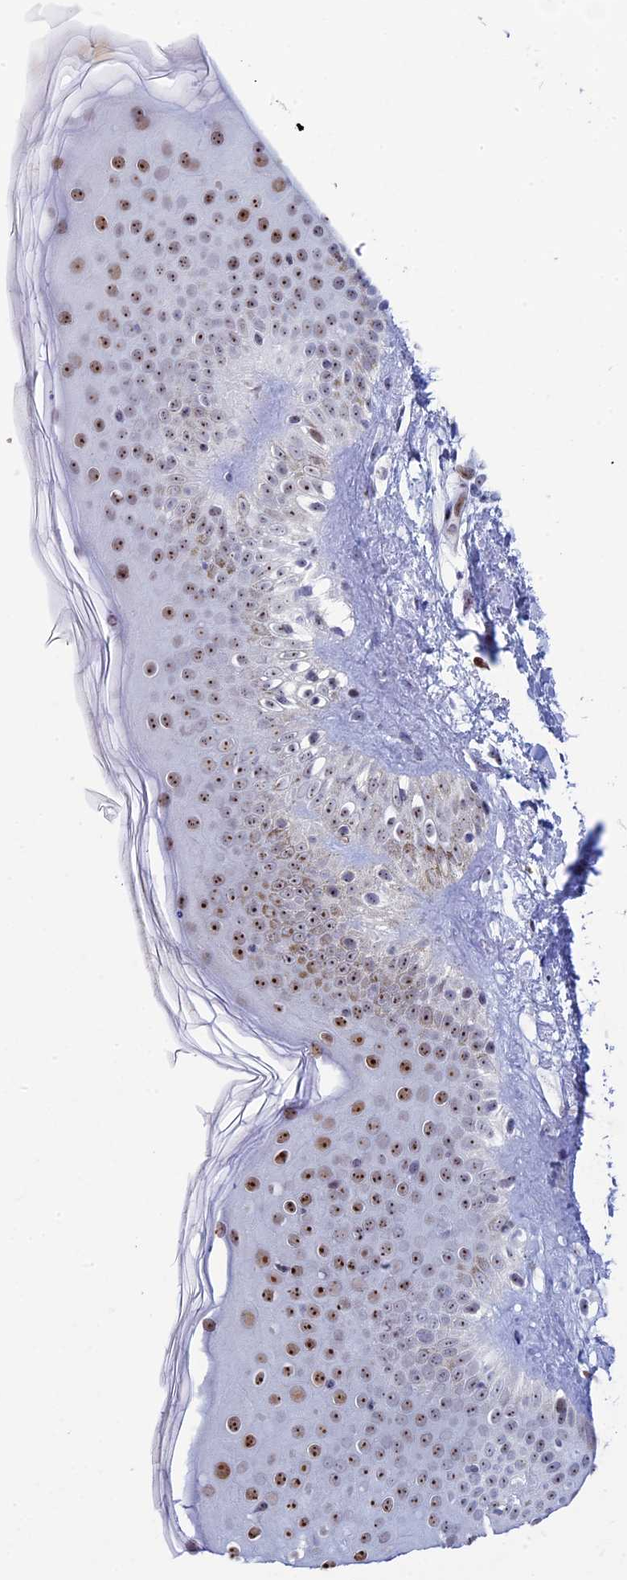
{"staining": {"intensity": "negative", "quantity": "none", "location": "none"}, "tissue": "skin", "cell_type": "Fibroblasts", "image_type": "normal", "snomed": [{"axis": "morphology", "description": "Normal tissue, NOS"}, {"axis": "topography", "description": "Skin"}], "caption": "Skin was stained to show a protein in brown. There is no significant expression in fibroblasts. (DAB IHC visualized using brightfield microscopy, high magnification).", "gene": "CCDC86", "patient": {"sex": "female", "age": 58}}